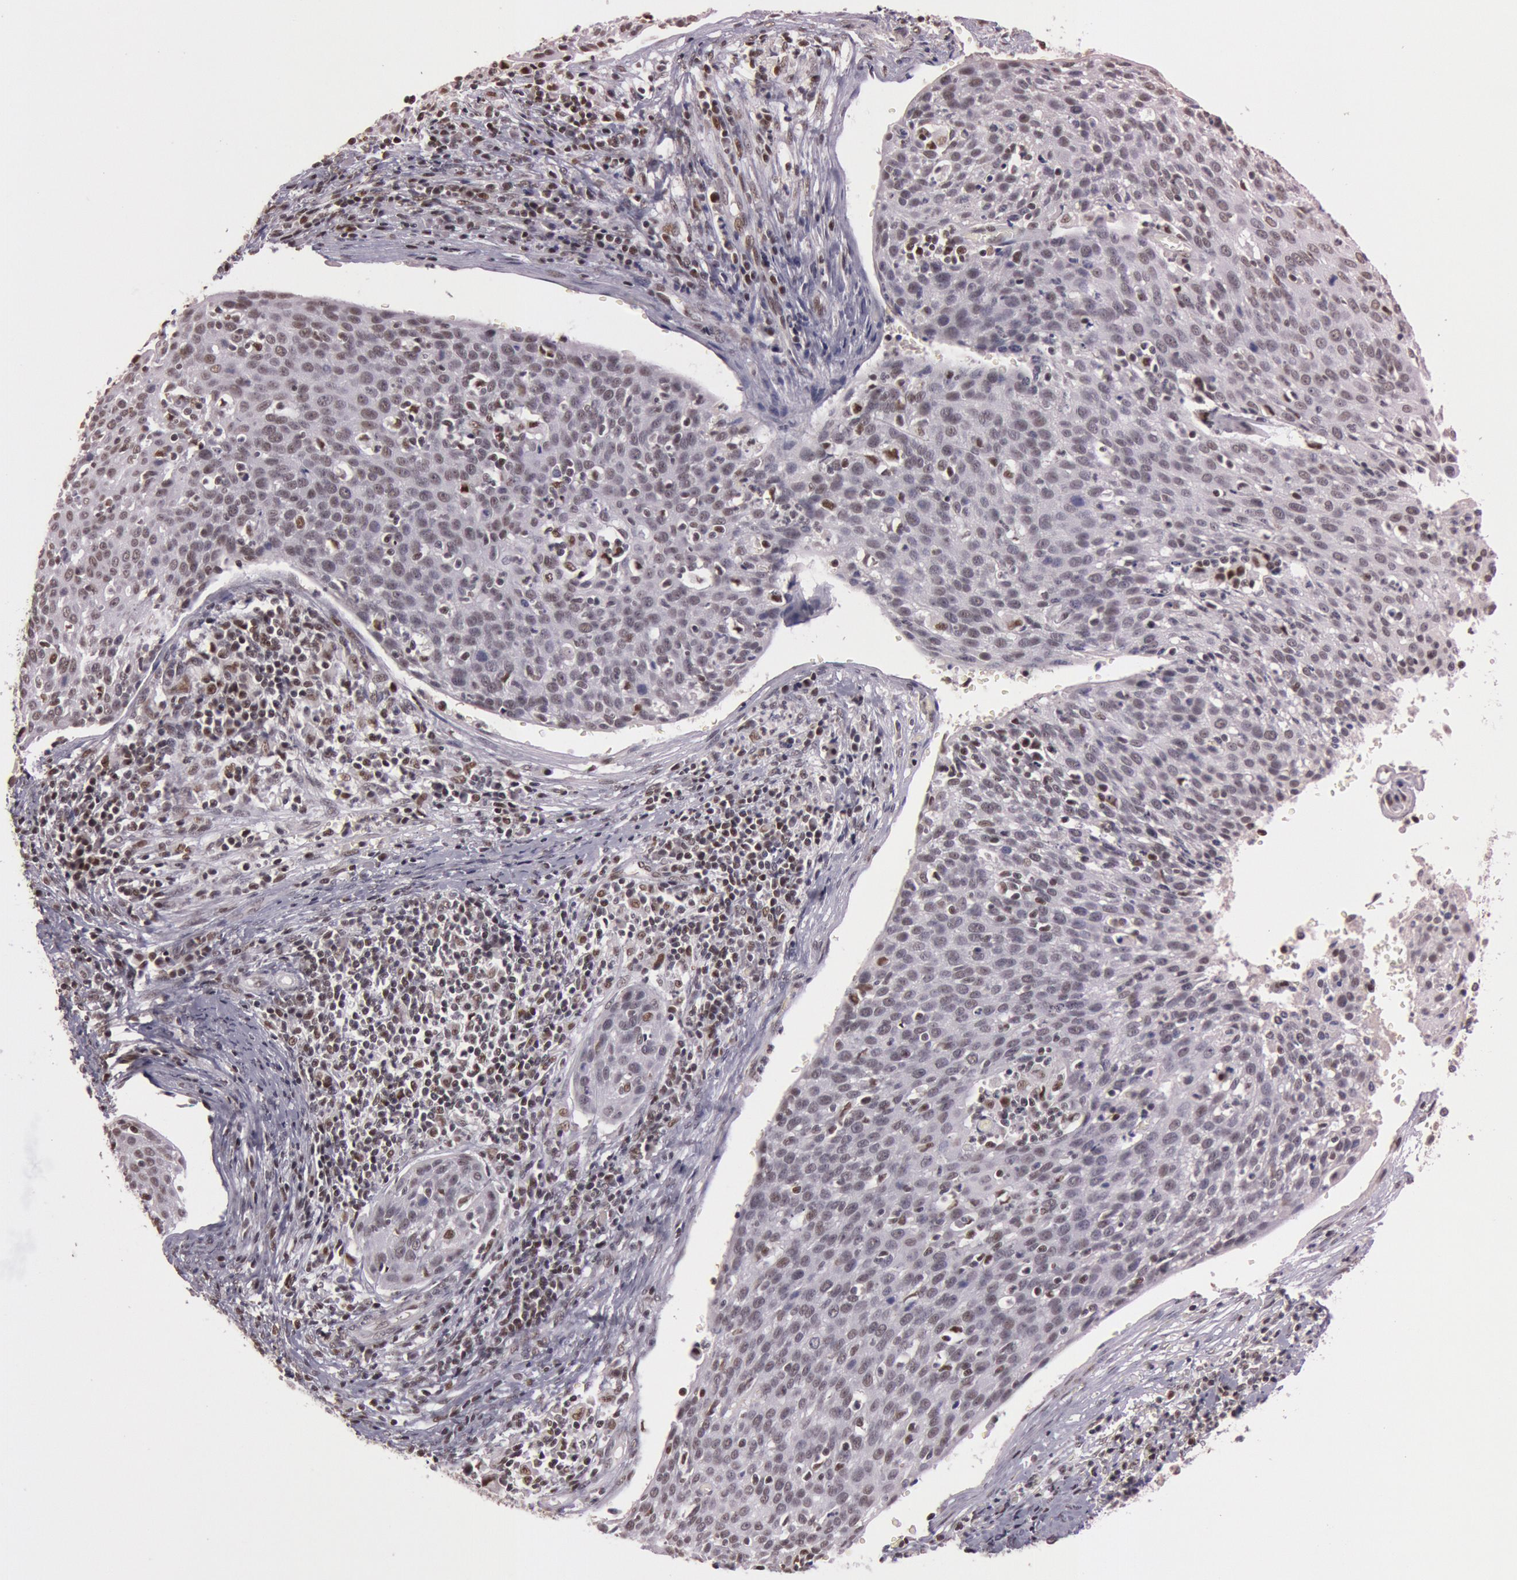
{"staining": {"intensity": "weak", "quantity": "<25%", "location": "nuclear"}, "tissue": "cervical cancer", "cell_type": "Tumor cells", "image_type": "cancer", "snomed": [{"axis": "morphology", "description": "Squamous cell carcinoma, NOS"}, {"axis": "topography", "description": "Cervix"}], "caption": "IHC photomicrograph of neoplastic tissue: human squamous cell carcinoma (cervical) stained with DAB (3,3'-diaminobenzidine) exhibits no significant protein staining in tumor cells. (DAB (3,3'-diaminobenzidine) immunohistochemistry, high magnification).", "gene": "TASL", "patient": {"sex": "female", "age": 38}}